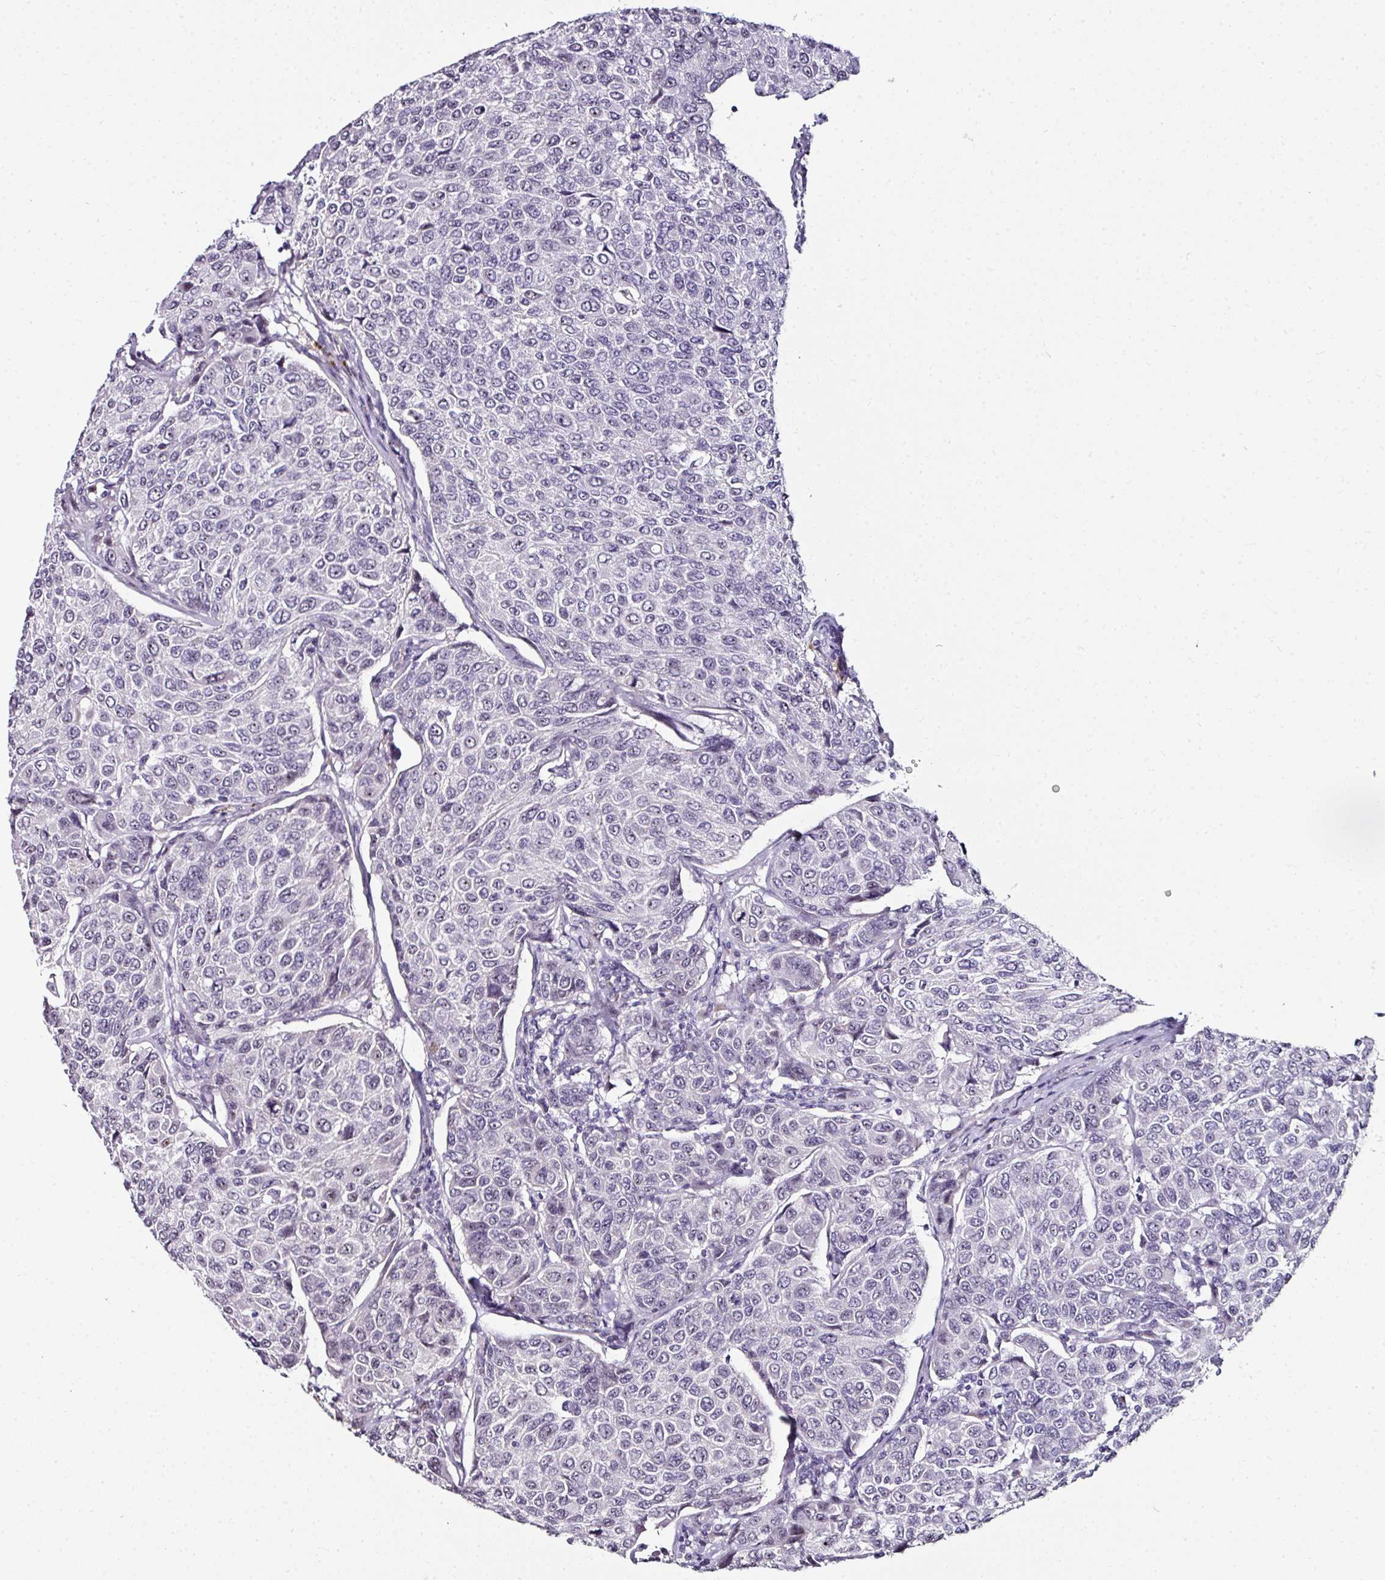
{"staining": {"intensity": "weak", "quantity": "<25%", "location": "nuclear"}, "tissue": "breast cancer", "cell_type": "Tumor cells", "image_type": "cancer", "snomed": [{"axis": "morphology", "description": "Duct carcinoma"}, {"axis": "topography", "description": "Breast"}], "caption": "This is a histopathology image of IHC staining of breast infiltrating ductal carcinoma, which shows no positivity in tumor cells. Nuclei are stained in blue.", "gene": "NACC2", "patient": {"sex": "female", "age": 55}}